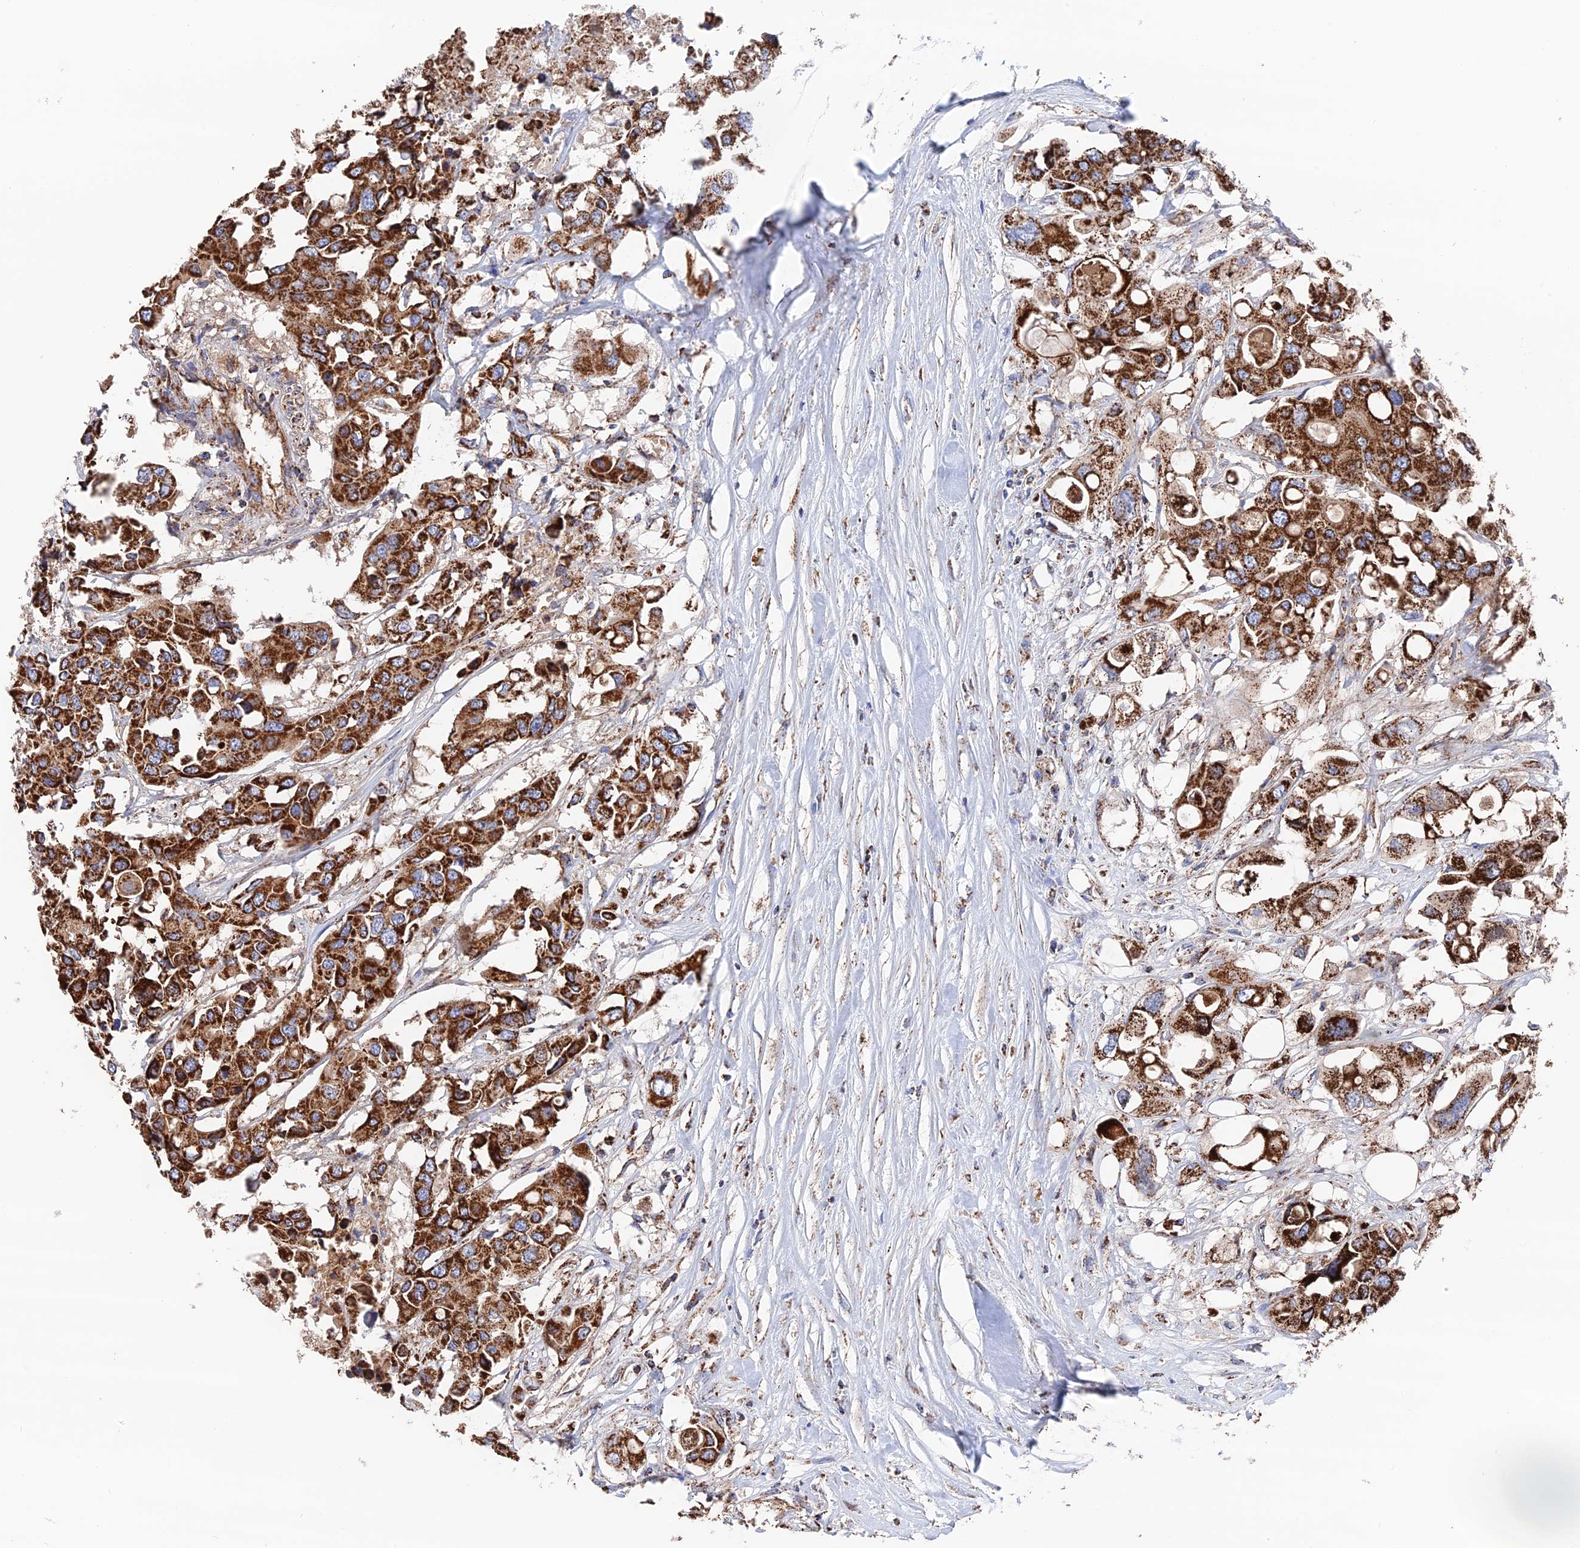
{"staining": {"intensity": "strong", "quantity": ">75%", "location": "cytoplasmic/membranous"}, "tissue": "colorectal cancer", "cell_type": "Tumor cells", "image_type": "cancer", "snomed": [{"axis": "morphology", "description": "Adenocarcinoma, NOS"}, {"axis": "topography", "description": "Colon"}], "caption": "High-power microscopy captured an IHC image of colorectal cancer, revealing strong cytoplasmic/membranous expression in about >75% of tumor cells.", "gene": "HAUS8", "patient": {"sex": "male", "age": 77}}